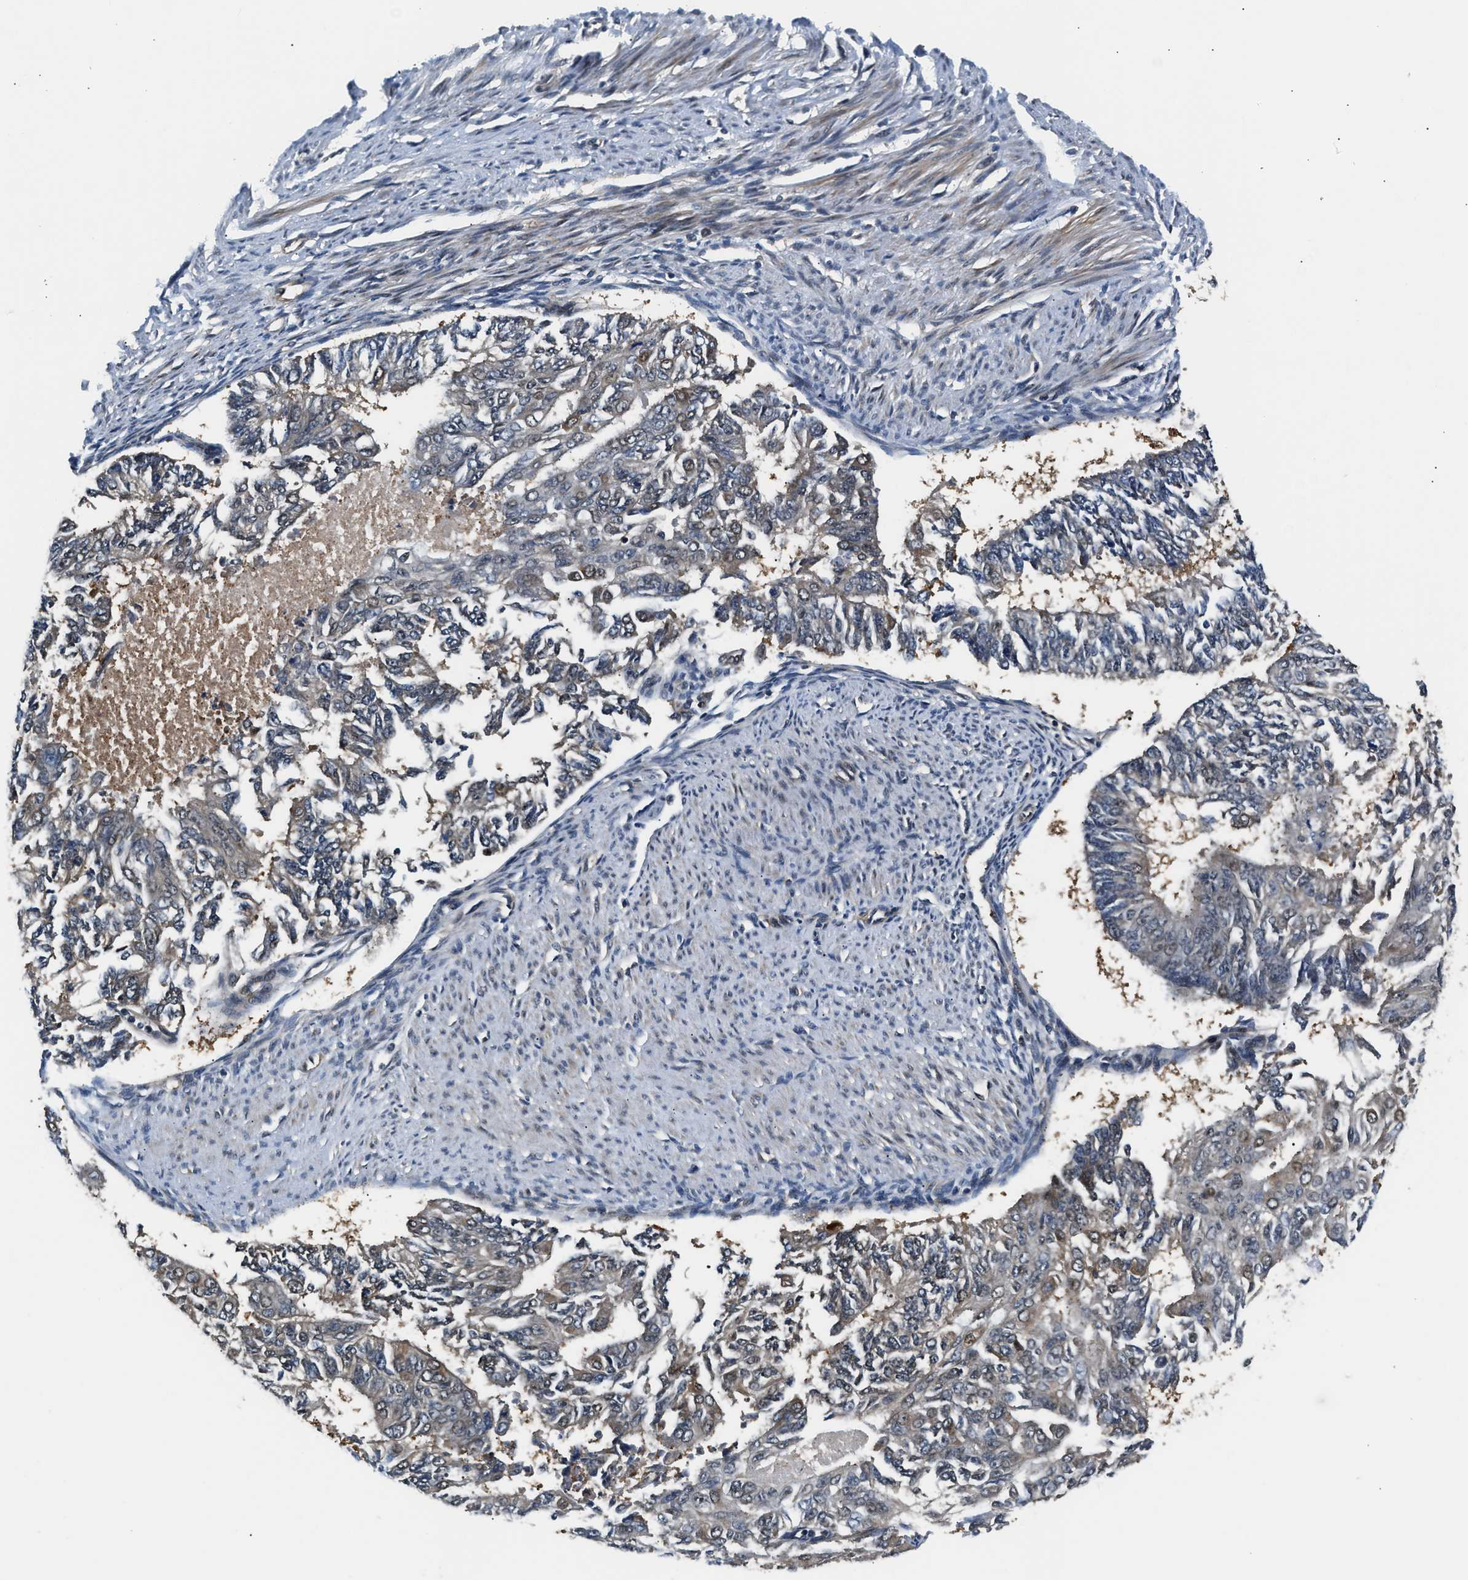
{"staining": {"intensity": "weak", "quantity": "<25%", "location": "cytoplasmic/membranous"}, "tissue": "endometrial cancer", "cell_type": "Tumor cells", "image_type": "cancer", "snomed": [{"axis": "morphology", "description": "Adenocarcinoma, NOS"}, {"axis": "topography", "description": "Endometrium"}], "caption": "This is a image of immunohistochemistry (IHC) staining of endometrial cancer, which shows no expression in tumor cells. (Brightfield microscopy of DAB immunohistochemistry (IHC) at high magnification).", "gene": "TUT7", "patient": {"sex": "female", "age": 32}}